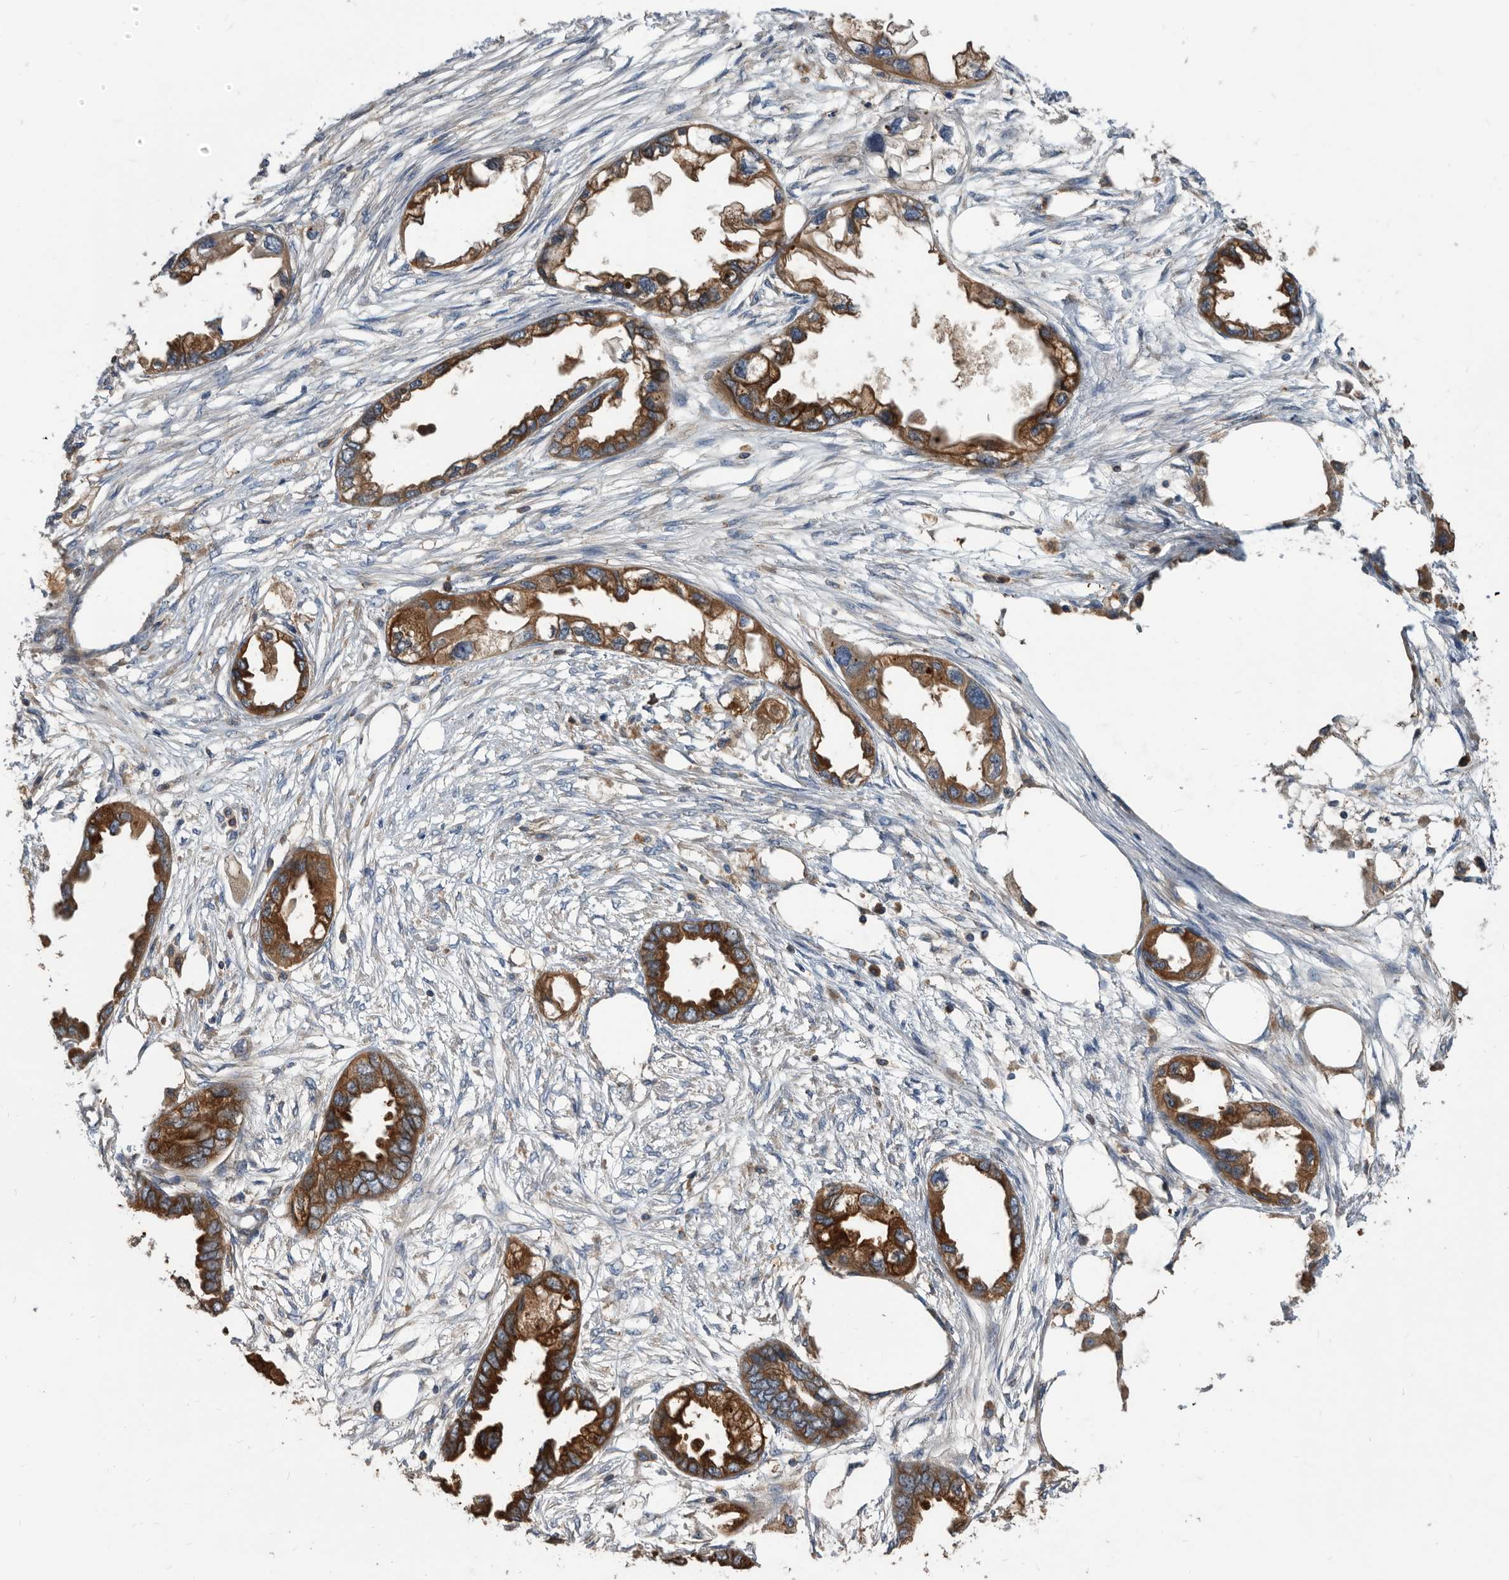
{"staining": {"intensity": "strong", "quantity": ">75%", "location": "cytoplasmic/membranous"}, "tissue": "endometrial cancer", "cell_type": "Tumor cells", "image_type": "cancer", "snomed": [{"axis": "morphology", "description": "Adenocarcinoma, NOS"}, {"axis": "morphology", "description": "Adenocarcinoma, metastatic, NOS"}, {"axis": "topography", "description": "Adipose tissue"}, {"axis": "topography", "description": "Endometrium"}], "caption": "Immunohistochemical staining of endometrial cancer shows strong cytoplasmic/membranous protein expression in about >75% of tumor cells. The staining was performed using DAB (3,3'-diaminobenzidine) to visualize the protein expression in brown, while the nuclei were stained in blue with hematoxylin (Magnification: 20x).", "gene": "APEH", "patient": {"sex": "female", "age": 67}}